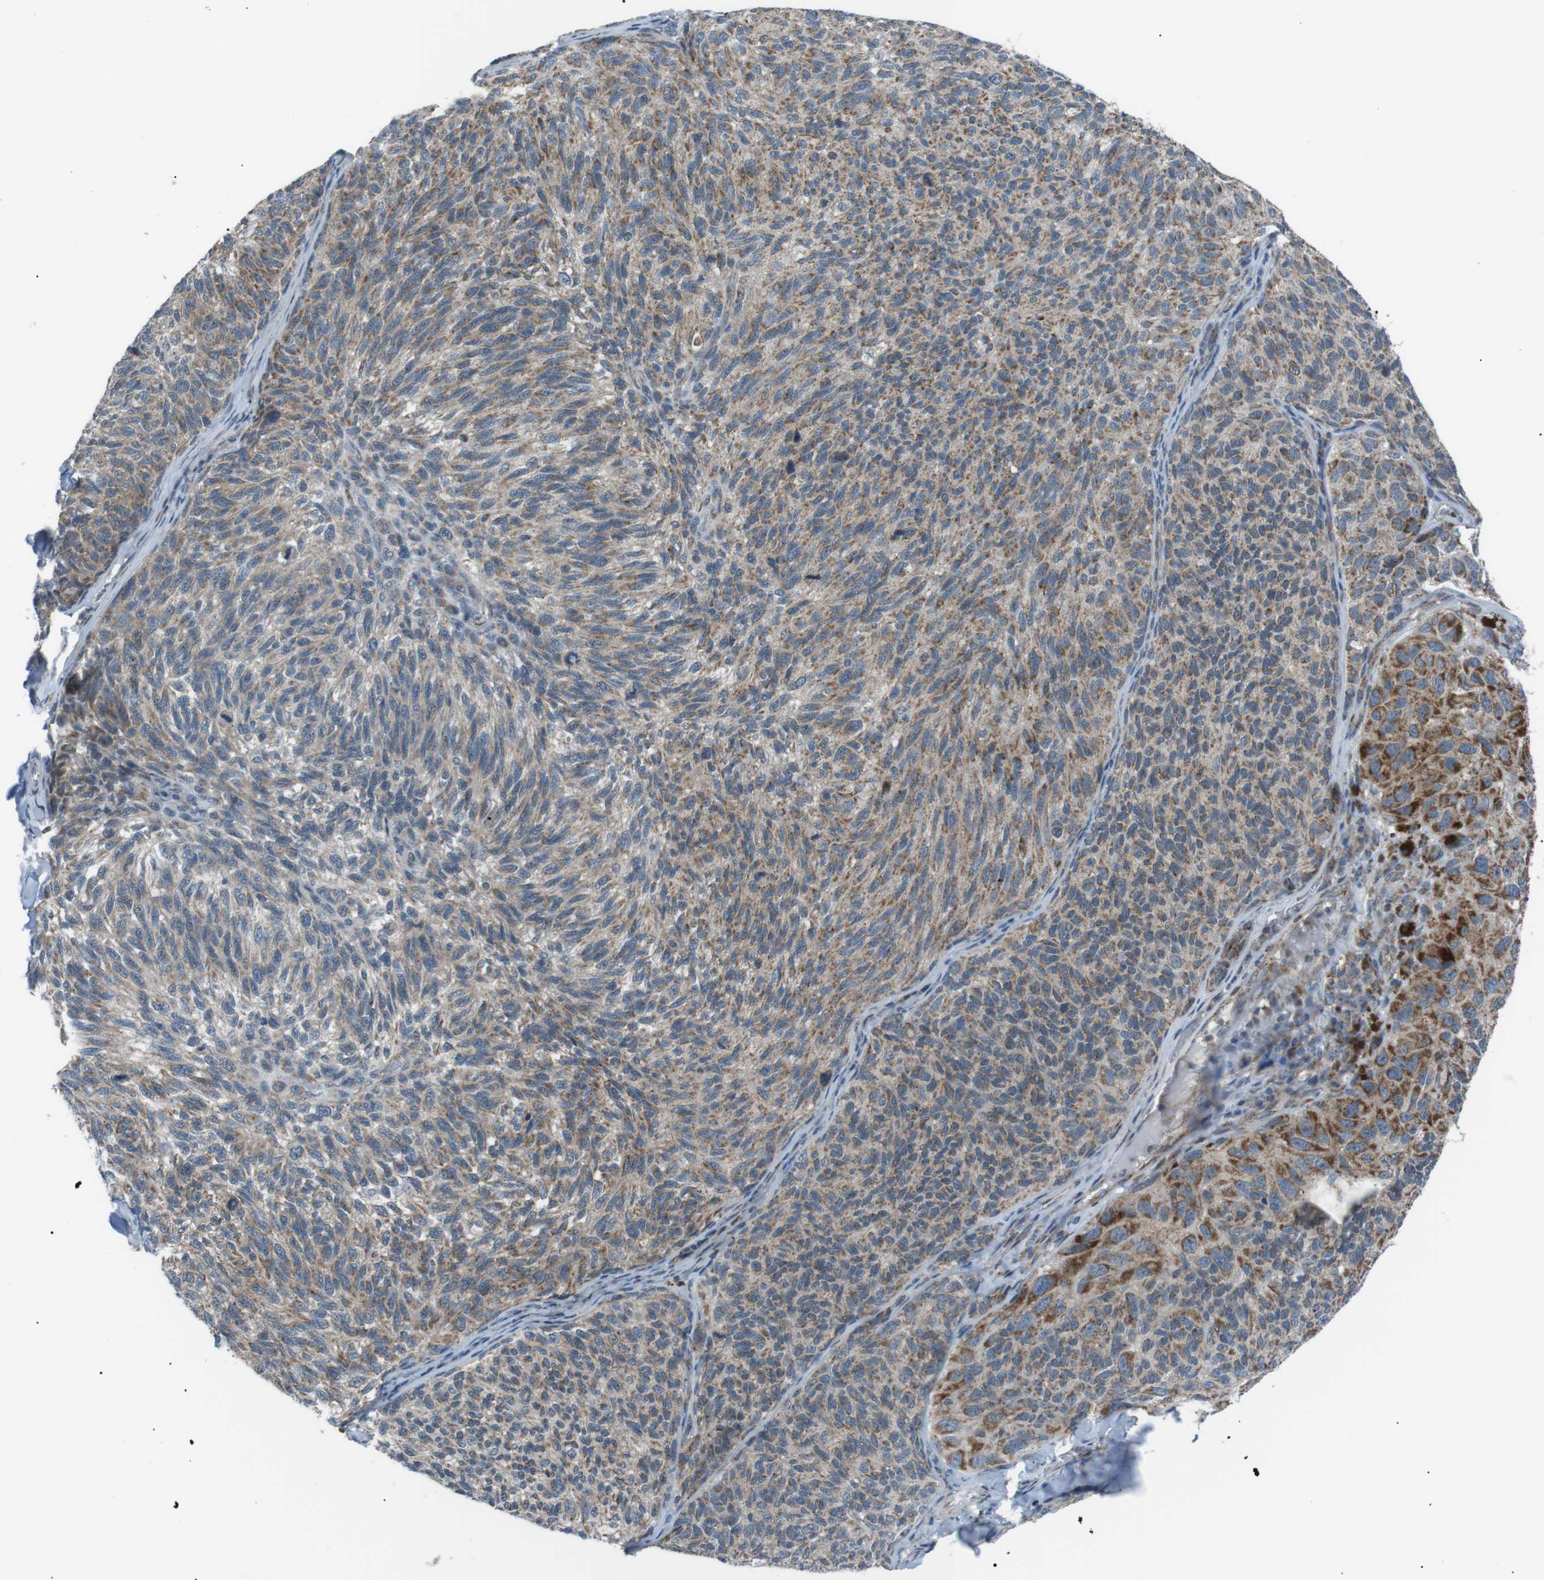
{"staining": {"intensity": "moderate", "quantity": ">75%", "location": "cytoplasmic/membranous"}, "tissue": "melanoma", "cell_type": "Tumor cells", "image_type": "cancer", "snomed": [{"axis": "morphology", "description": "Malignant melanoma, NOS"}, {"axis": "topography", "description": "Skin"}], "caption": "Moderate cytoplasmic/membranous protein staining is identified in about >75% of tumor cells in malignant melanoma.", "gene": "ARID5B", "patient": {"sex": "female", "age": 73}}